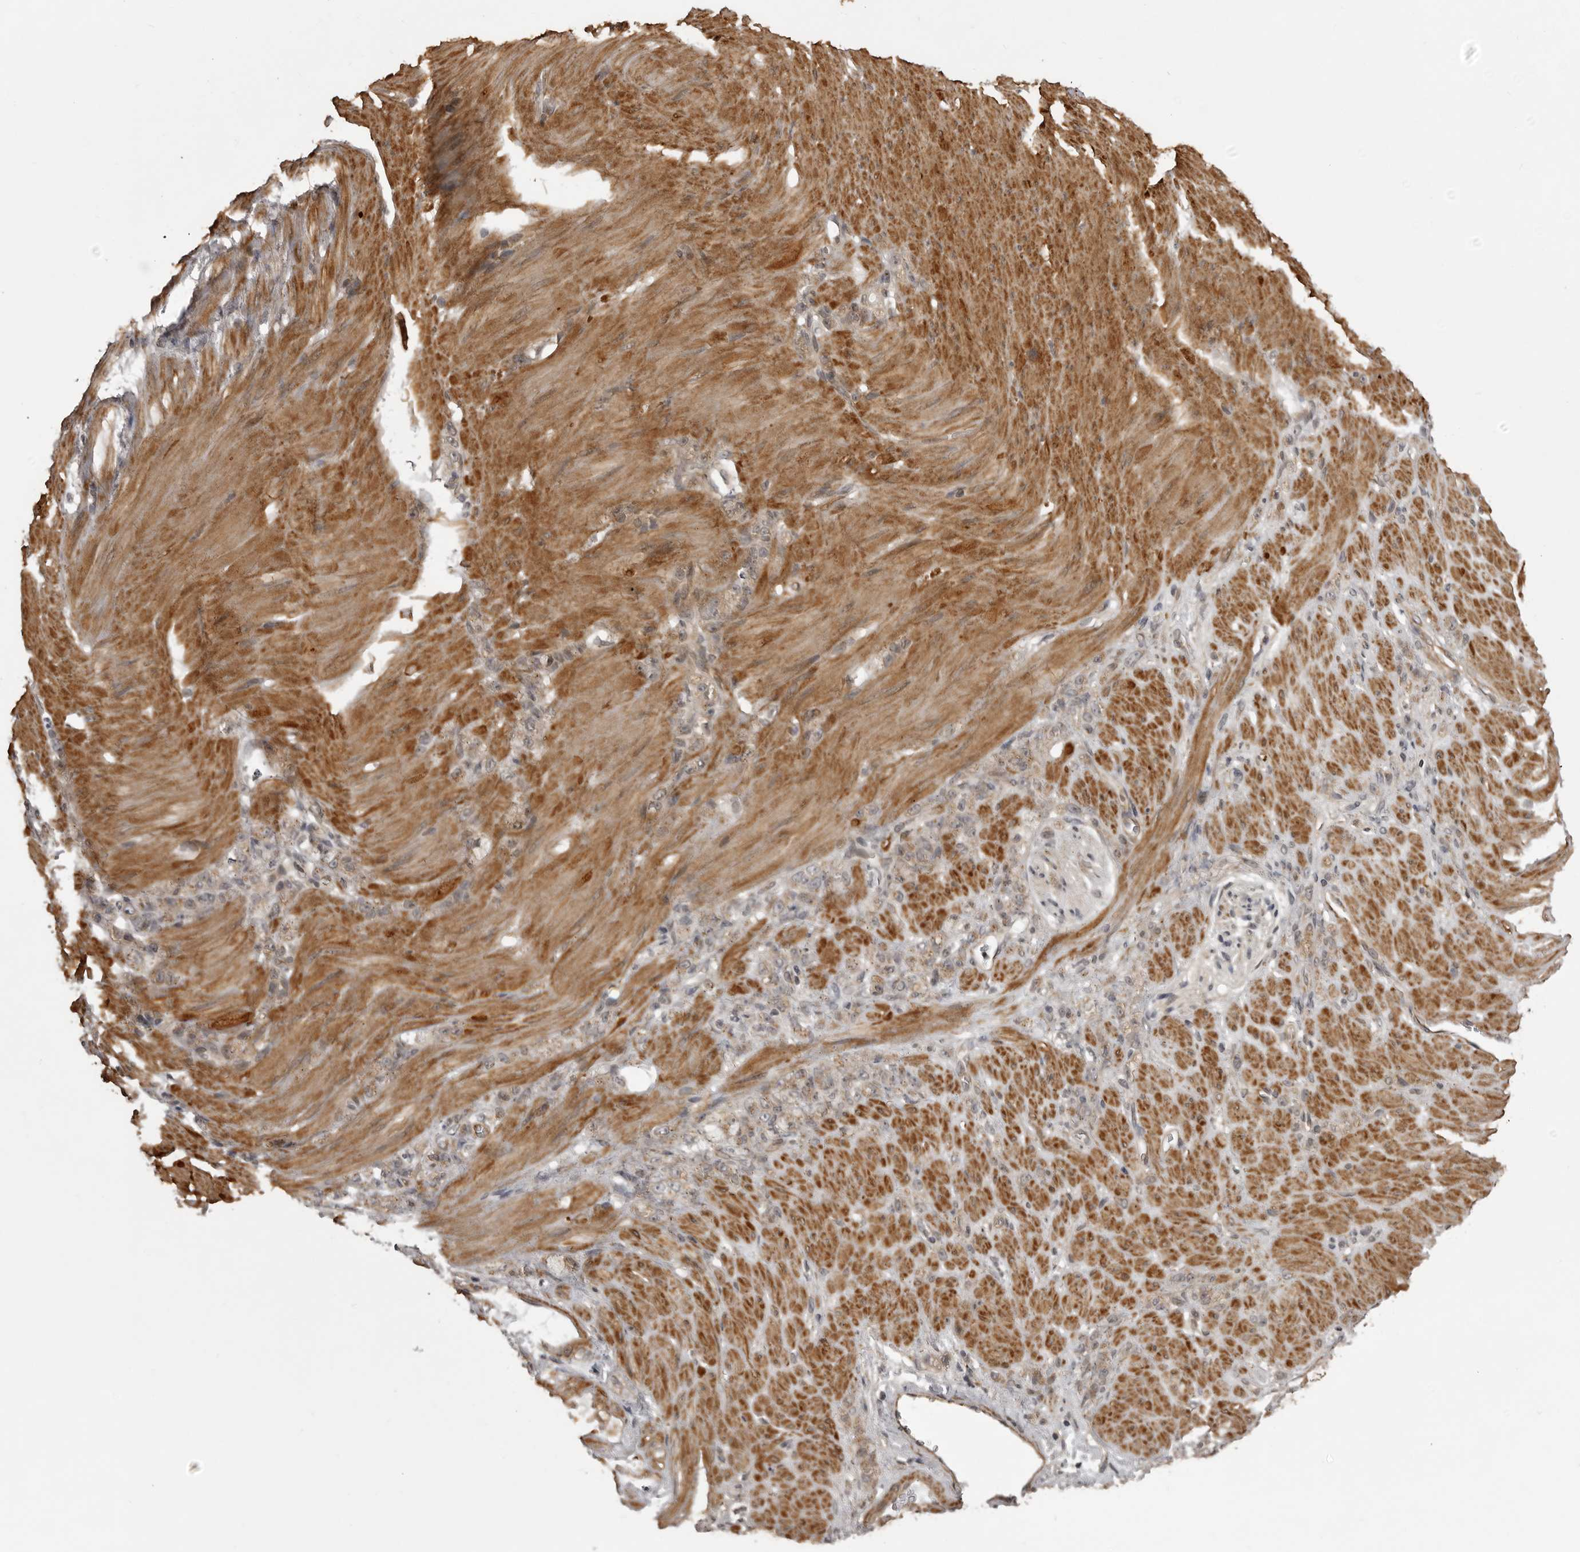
{"staining": {"intensity": "weak", "quantity": ">75%", "location": "cytoplasmic/membranous"}, "tissue": "stomach cancer", "cell_type": "Tumor cells", "image_type": "cancer", "snomed": [{"axis": "morphology", "description": "Normal tissue, NOS"}, {"axis": "morphology", "description": "Adenocarcinoma, NOS"}, {"axis": "topography", "description": "Stomach"}], "caption": "Protein analysis of stomach cancer (adenocarcinoma) tissue exhibits weak cytoplasmic/membranous expression in about >75% of tumor cells.", "gene": "SNX16", "patient": {"sex": "male", "age": 82}}